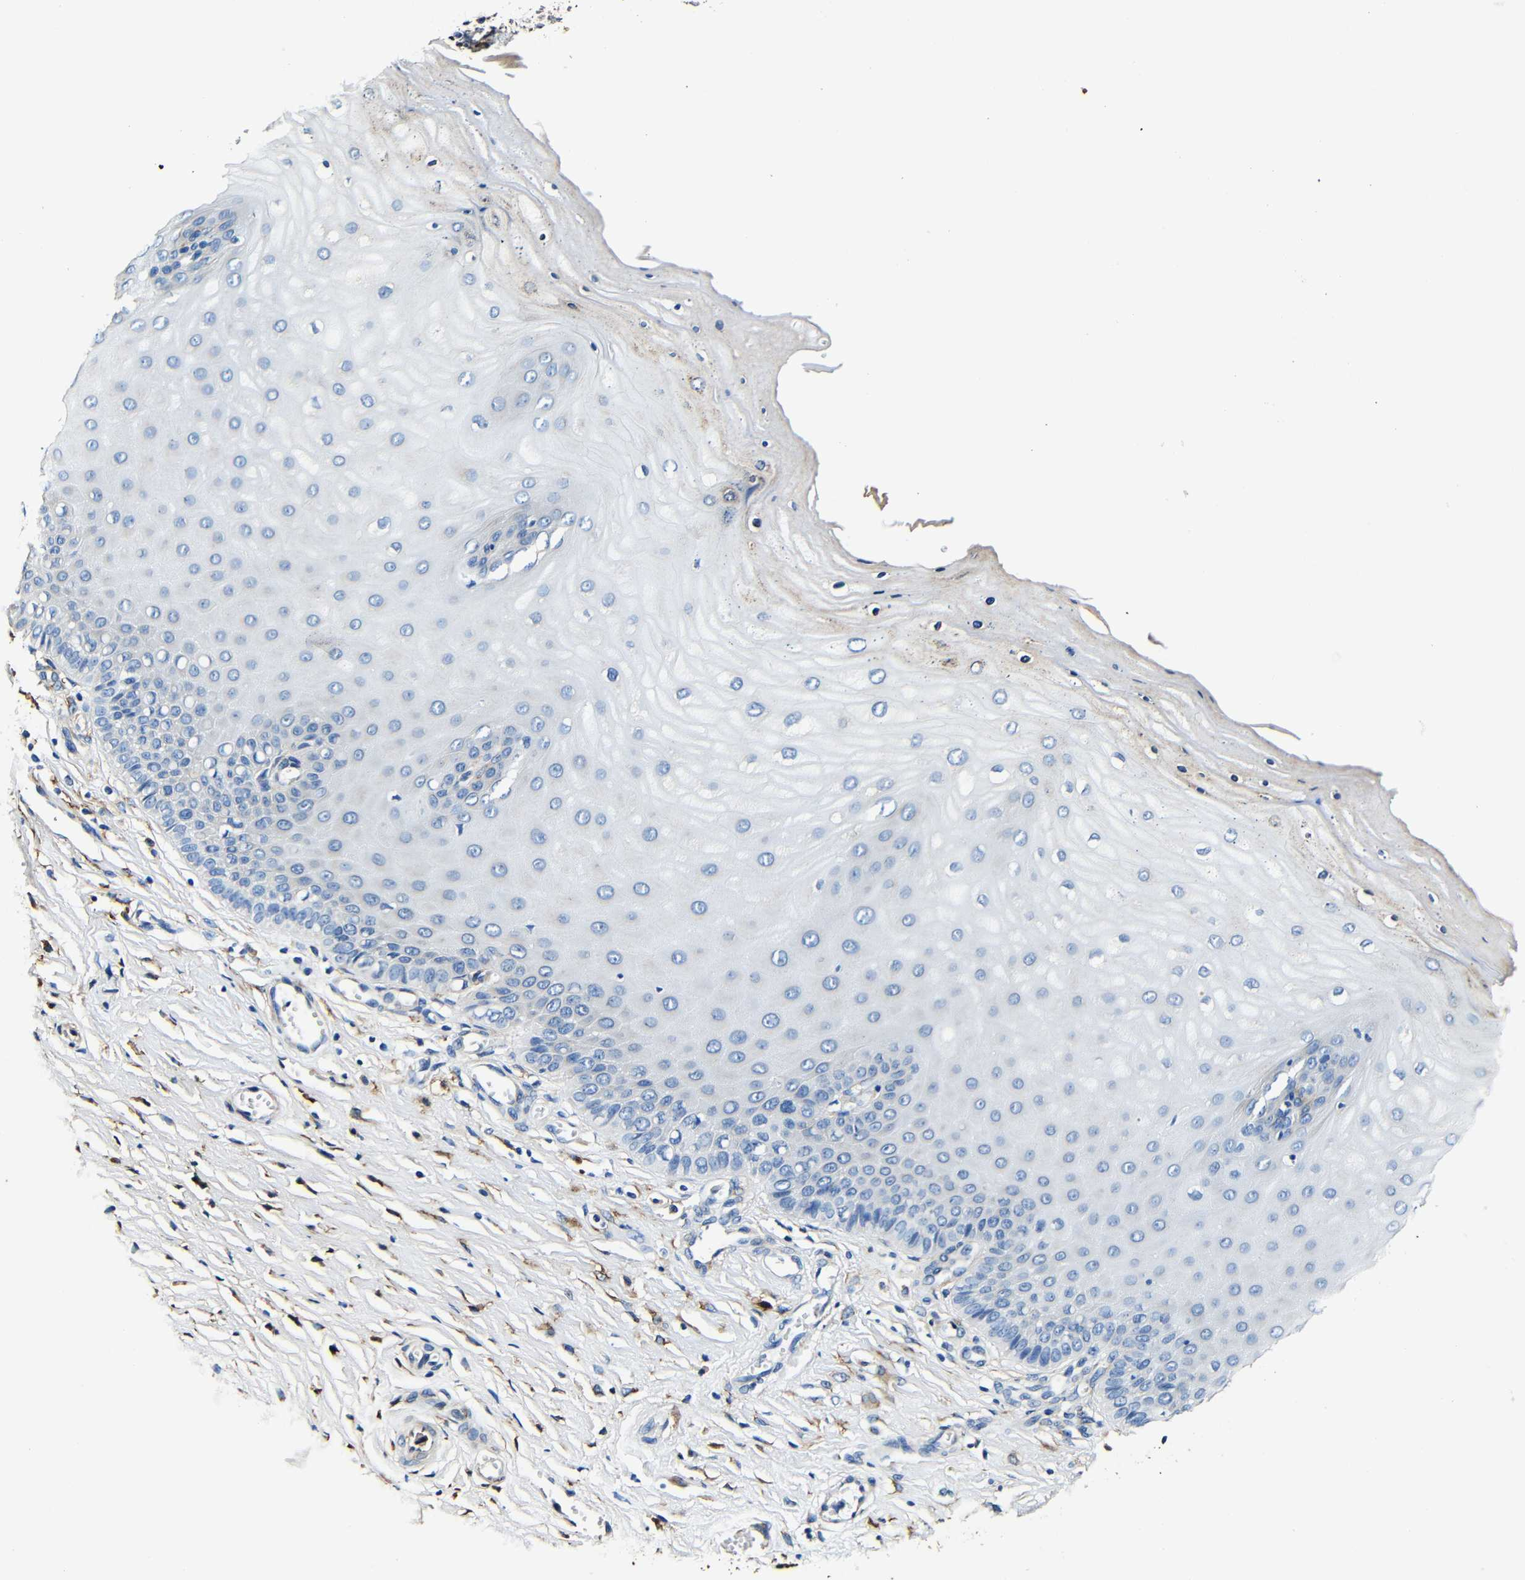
{"staining": {"intensity": "moderate", "quantity": ">75%", "location": "cytoplasmic/membranous"}, "tissue": "cervix", "cell_type": "Glandular cells", "image_type": "normal", "snomed": [{"axis": "morphology", "description": "Normal tissue, NOS"}, {"axis": "topography", "description": "Cervix"}], "caption": "Immunohistochemistry (IHC) of unremarkable cervix exhibits medium levels of moderate cytoplasmic/membranous positivity in about >75% of glandular cells.", "gene": "RRBP1", "patient": {"sex": "female", "age": 55}}